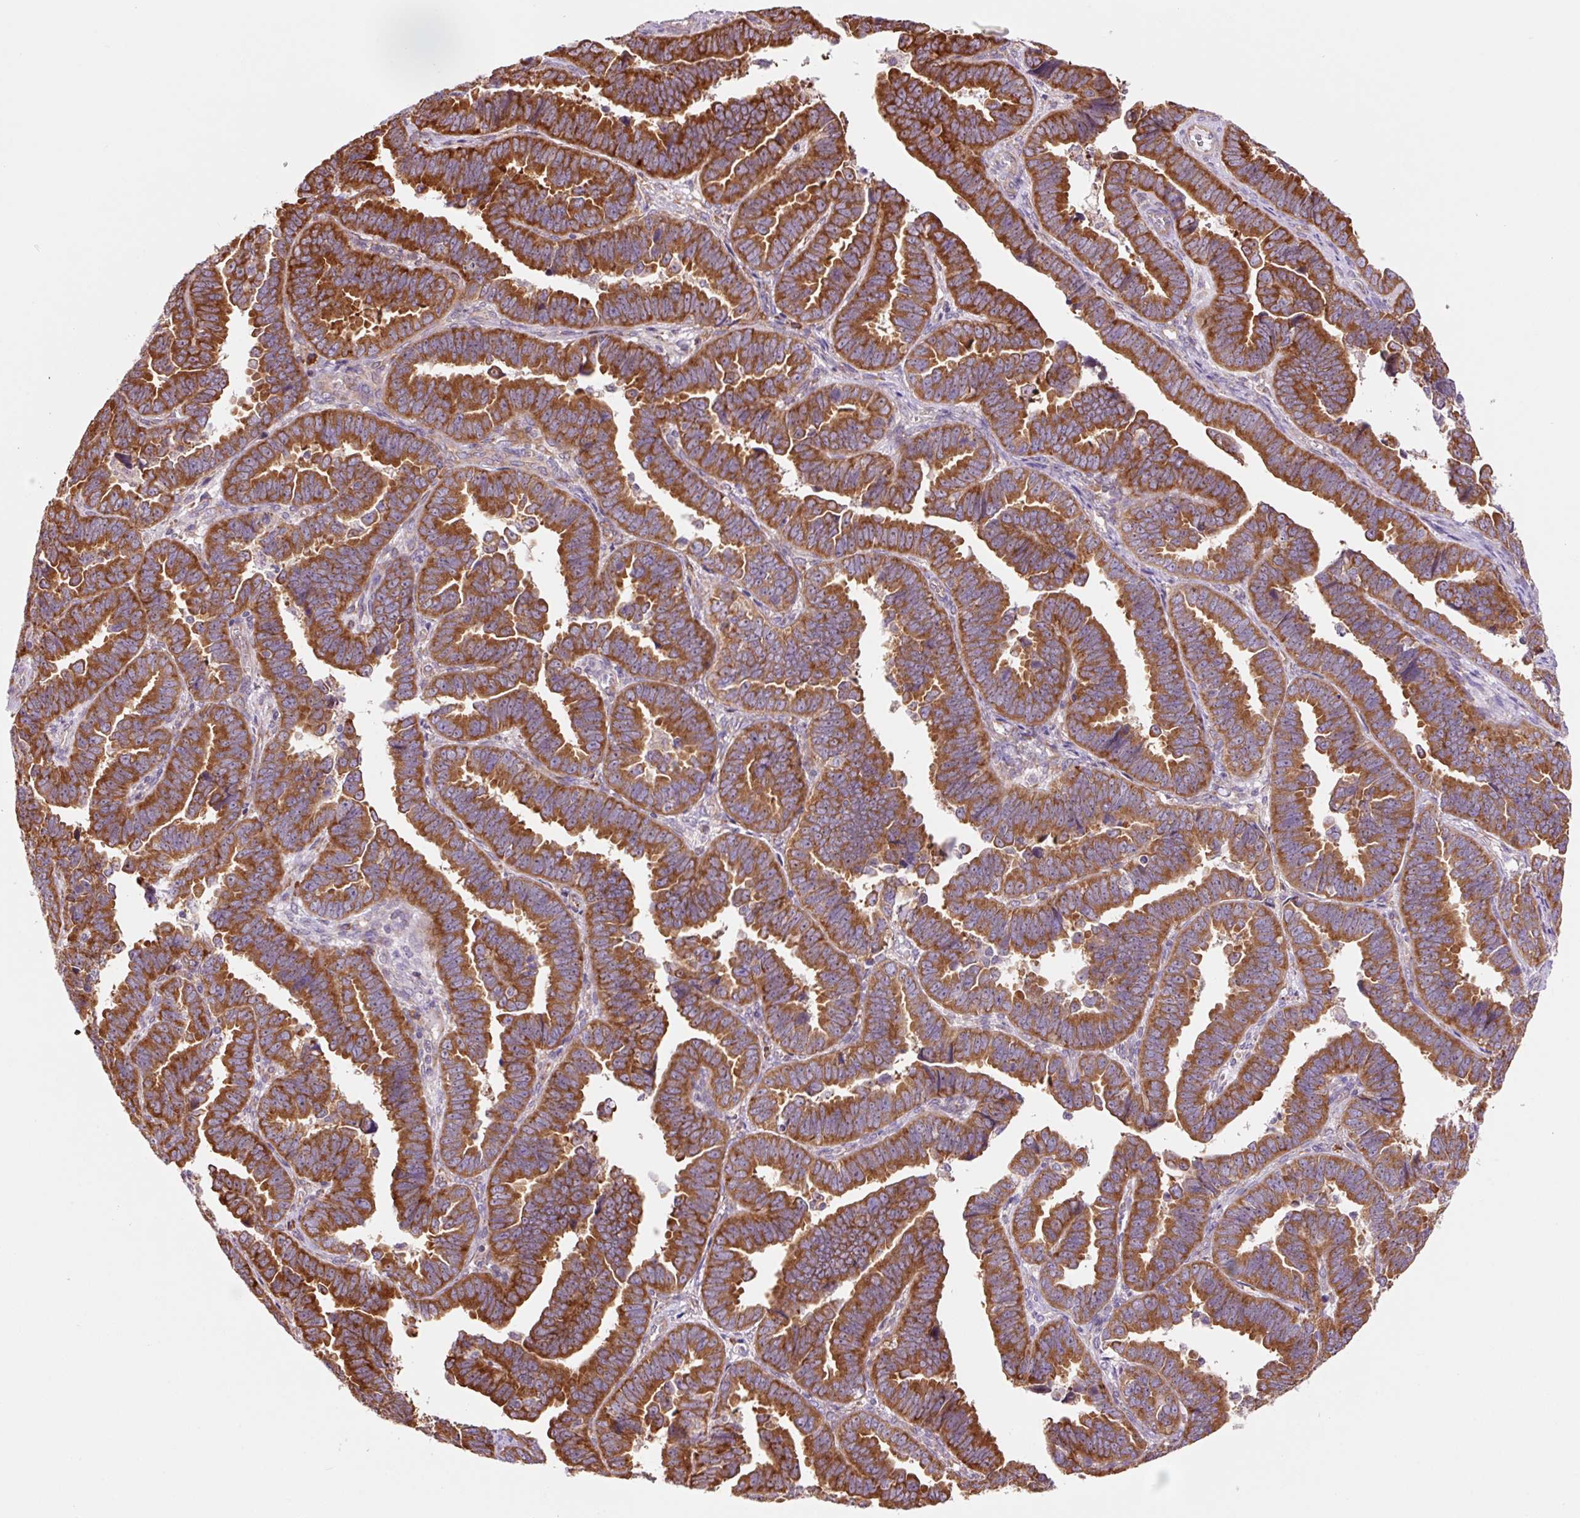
{"staining": {"intensity": "strong", "quantity": ">75%", "location": "cytoplasmic/membranous"}, "tissue": "endometrial cancer", "cell_type": "Tumor cells", "image_type": "cancer", "snomed": [{"axis": "morphology", "description": "Adenocarcinoma, NOS"}, {"axis": "topography", "description": "Endometrium"}], "caption": "The immunohistochemical stain labels strong cytoplasmic/membranous expression in tumor cells of endometrial cancer tissue.", "gene": "RPL41", "patient": {"sex": "female", "age": 75}}